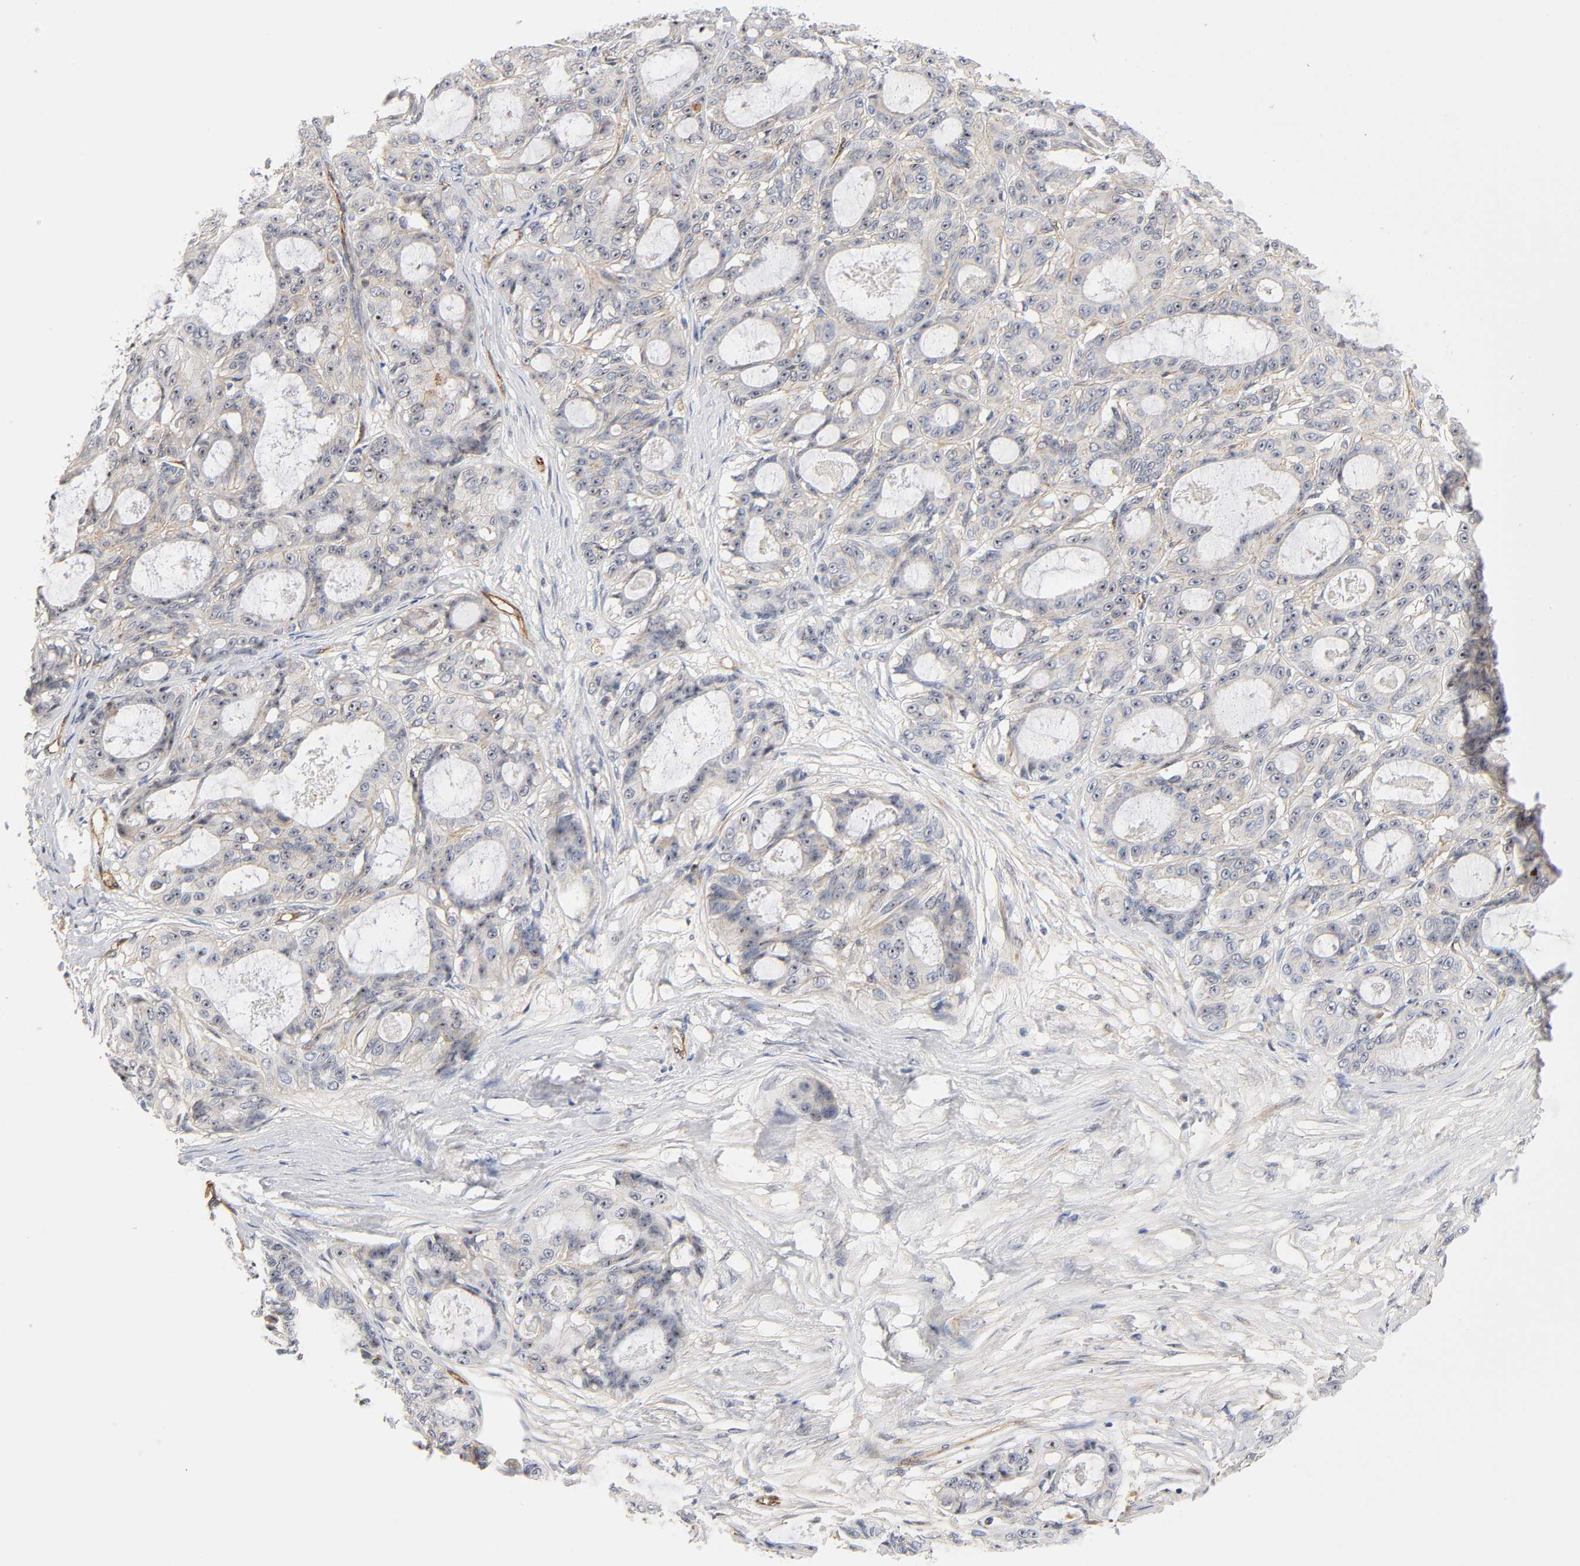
{"staining": {"intensity": "moderate", "quantity": "25%-75%", "location": "cytoplasmic/membranous,nuclear"}, "tissue": "ovarian cancer", "cell_type": "Tumor cells", "image_type": "cancer", "snomed": [{"axis": "morphology", "description": "Carcinoma, endometroid"}, {"axis": "topography", "description": "Ovary"}], "caption": "Protein staining of endometroid carcinoma (ovarian) tissue displays moderate cytoplasmic/membranous and nuclear expression in approximately 25%-75% of tumor cells.", "gene": "PLD1", "patient": {"sex": "female", "age": 61}}